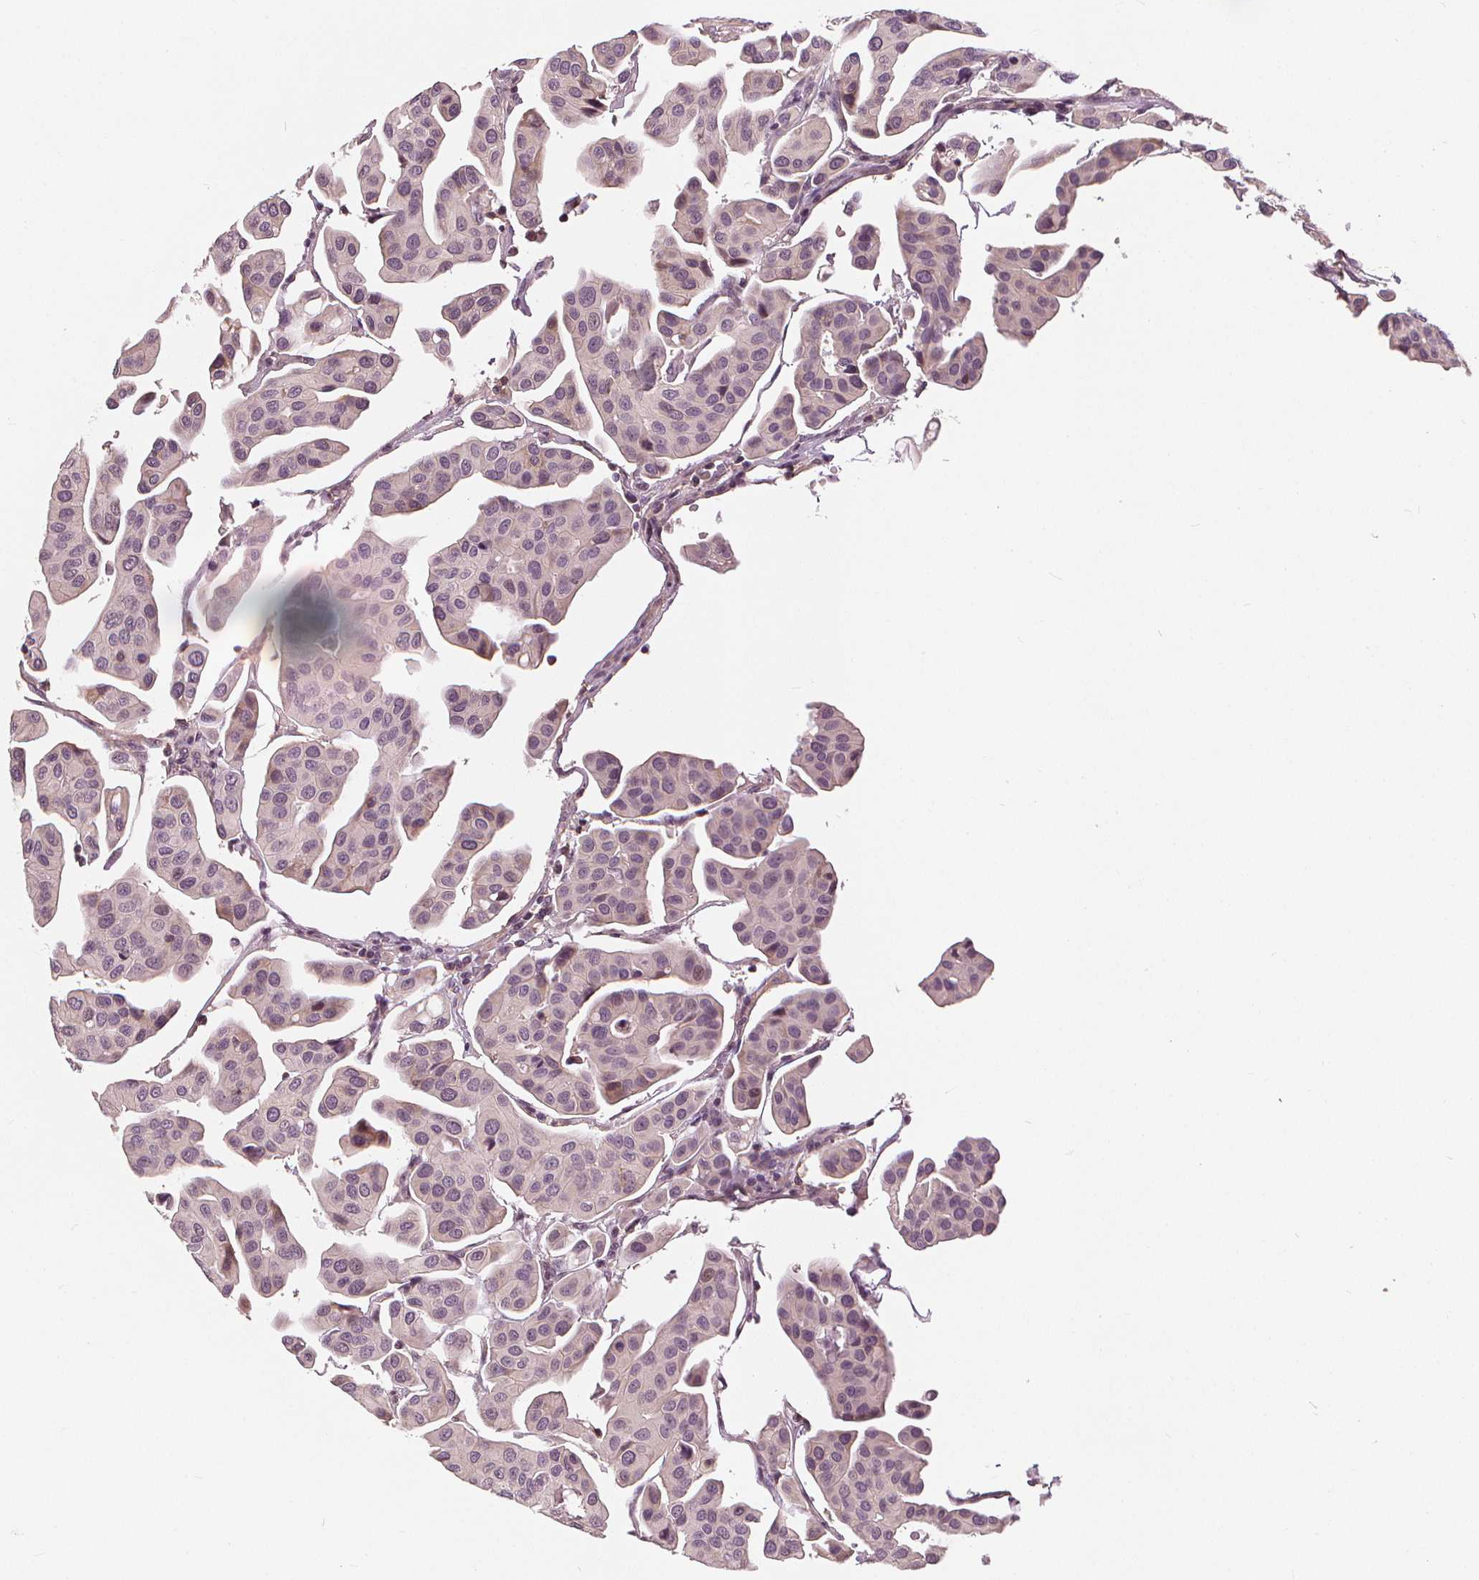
{"staining": {"intensity": "weak", "quantity": "<25%", "location": "nuclear"}, "tissue": "renal cancer", "cell_type": "Tumor cells", "image_type": "cancer", "snomed": [{"axis": "morphology", "description": "Adenocarcinoma, NOS"}, {"axis": "topography", "description": "Urinary bladder"}], "caption": "Immunohistochemistry photomicrograph of neoplastic tissue: human renal cancer stained with DAB shows no significant protein staining in tumor cells.", "gene": "SLC34A1", "patient": {"sex": "male", "age": 61}}